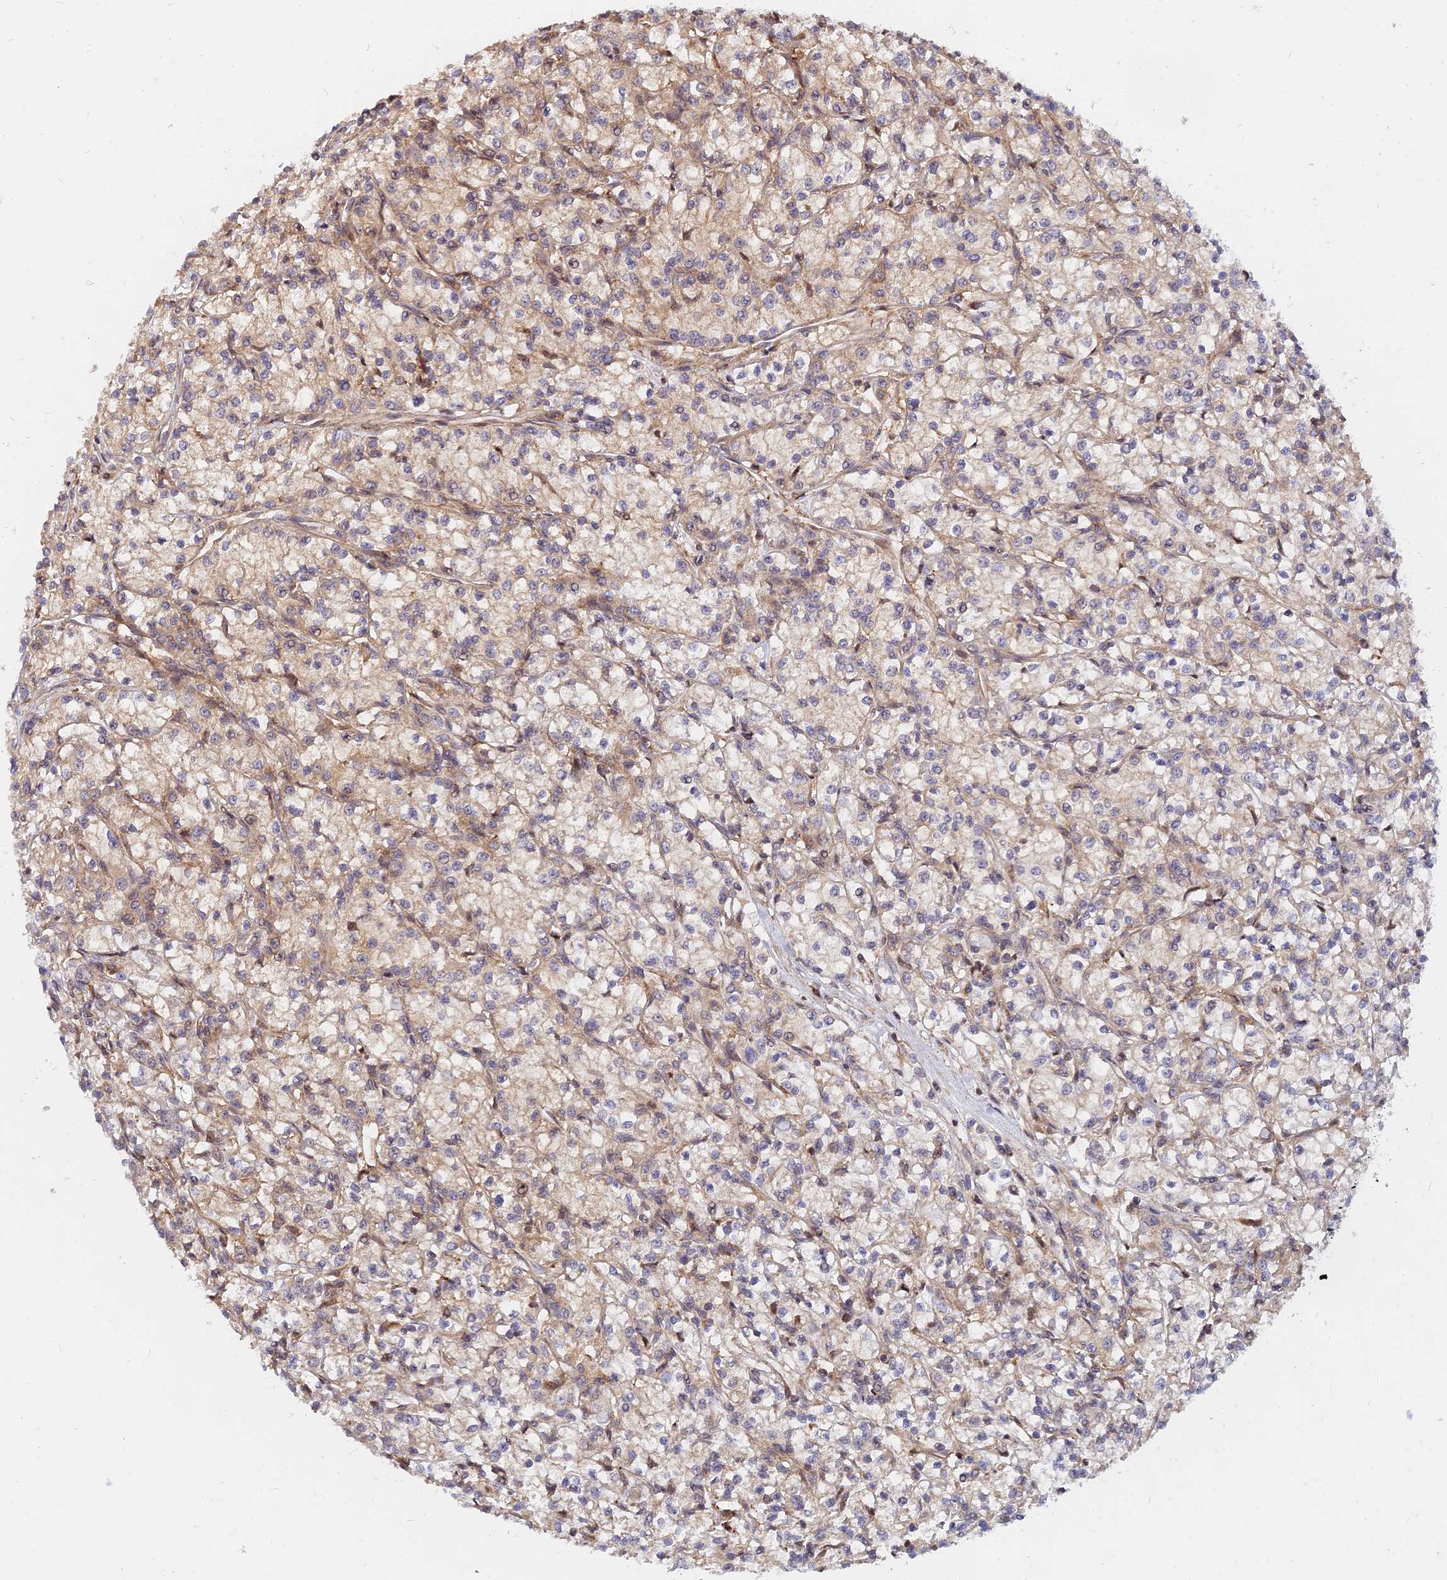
{"staining": {"intensity": "weak", "quantity": "25%-75%", "location": "cytoplasmic/membranous"}, "tissue": "renal cancer", "cell_type": "Tumor cells", "image_type": "cancer", "snomed": [{"axis": "morphology", "description": "Adenocarcinoma, NOS"}, {"axis": "topography", "description": "Kidney"}], "caption": "Renal cancer (adenocarcinoma) stained with DAB (3,3'-diaminobenzidine) immunohistochemistry (IHC) displays low levels of weak cytoplasmic/membranous staining in approximately 25%-75% of tumor cells.", "gene": "WDR41", "patient": {"sex": "female", "age": 59}}